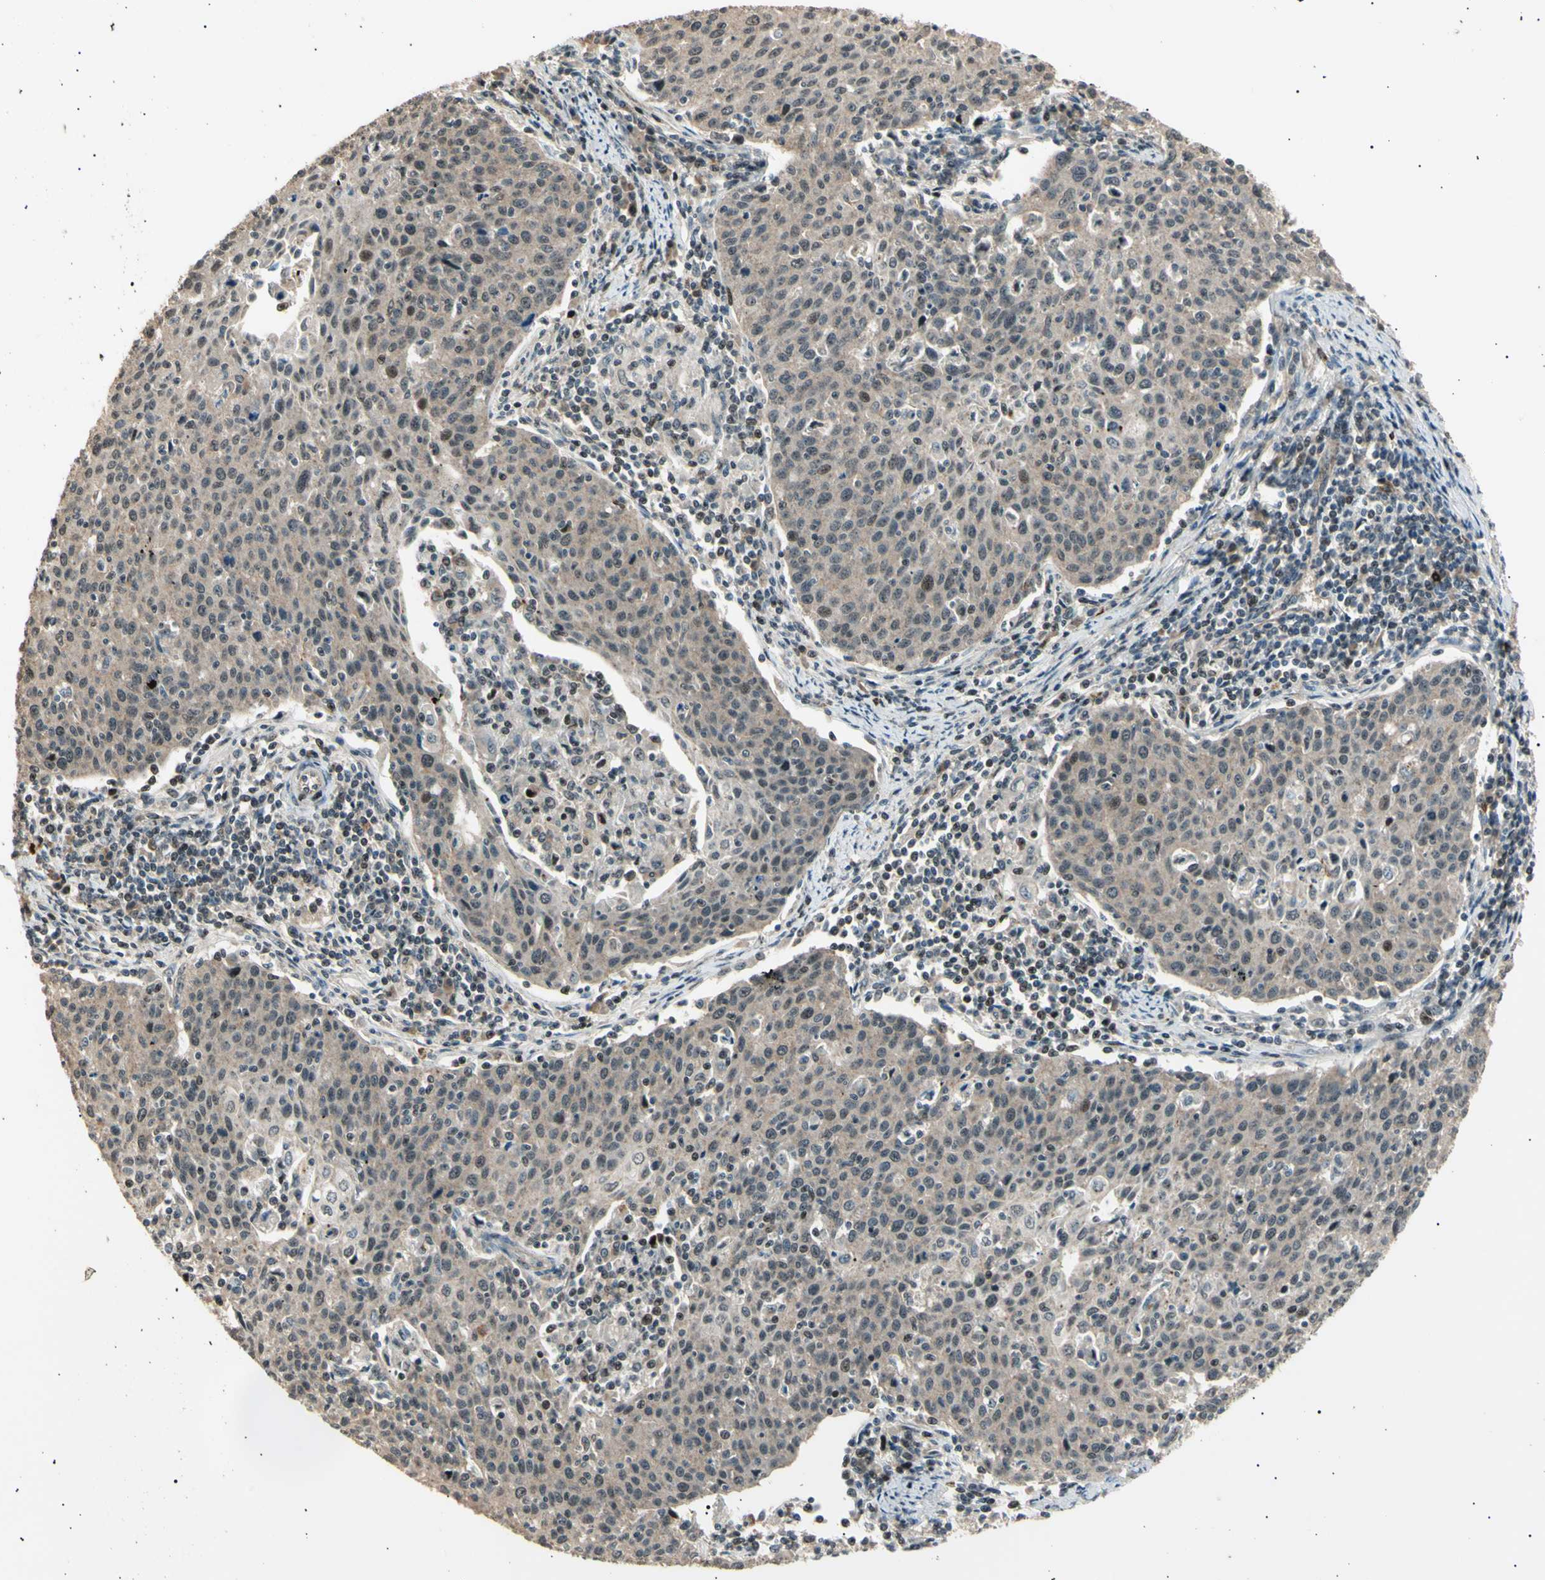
{"staining": {"intensity": "weak", "quantity": ">75%", "location": "cytoplasmic/membranous"}, "tissue": "cervical cancer", "cell_type": "Tumor cells", "image_type": "cancer", "snomed": [{"axis": "morphology", "description": "Squamous cell carcinoma, NOS"}, {"axis": "topography", "description": "Cervix"}], "caption": "Cervical cancer (squamous cell carcinoma) was stained to show a protein in brown. There is low levels of weak cytoplasmic/membranous expression in about >75% of tumor cells.", "gene": "NUAK2", "patient": {"sex": "female", "age": 38}}